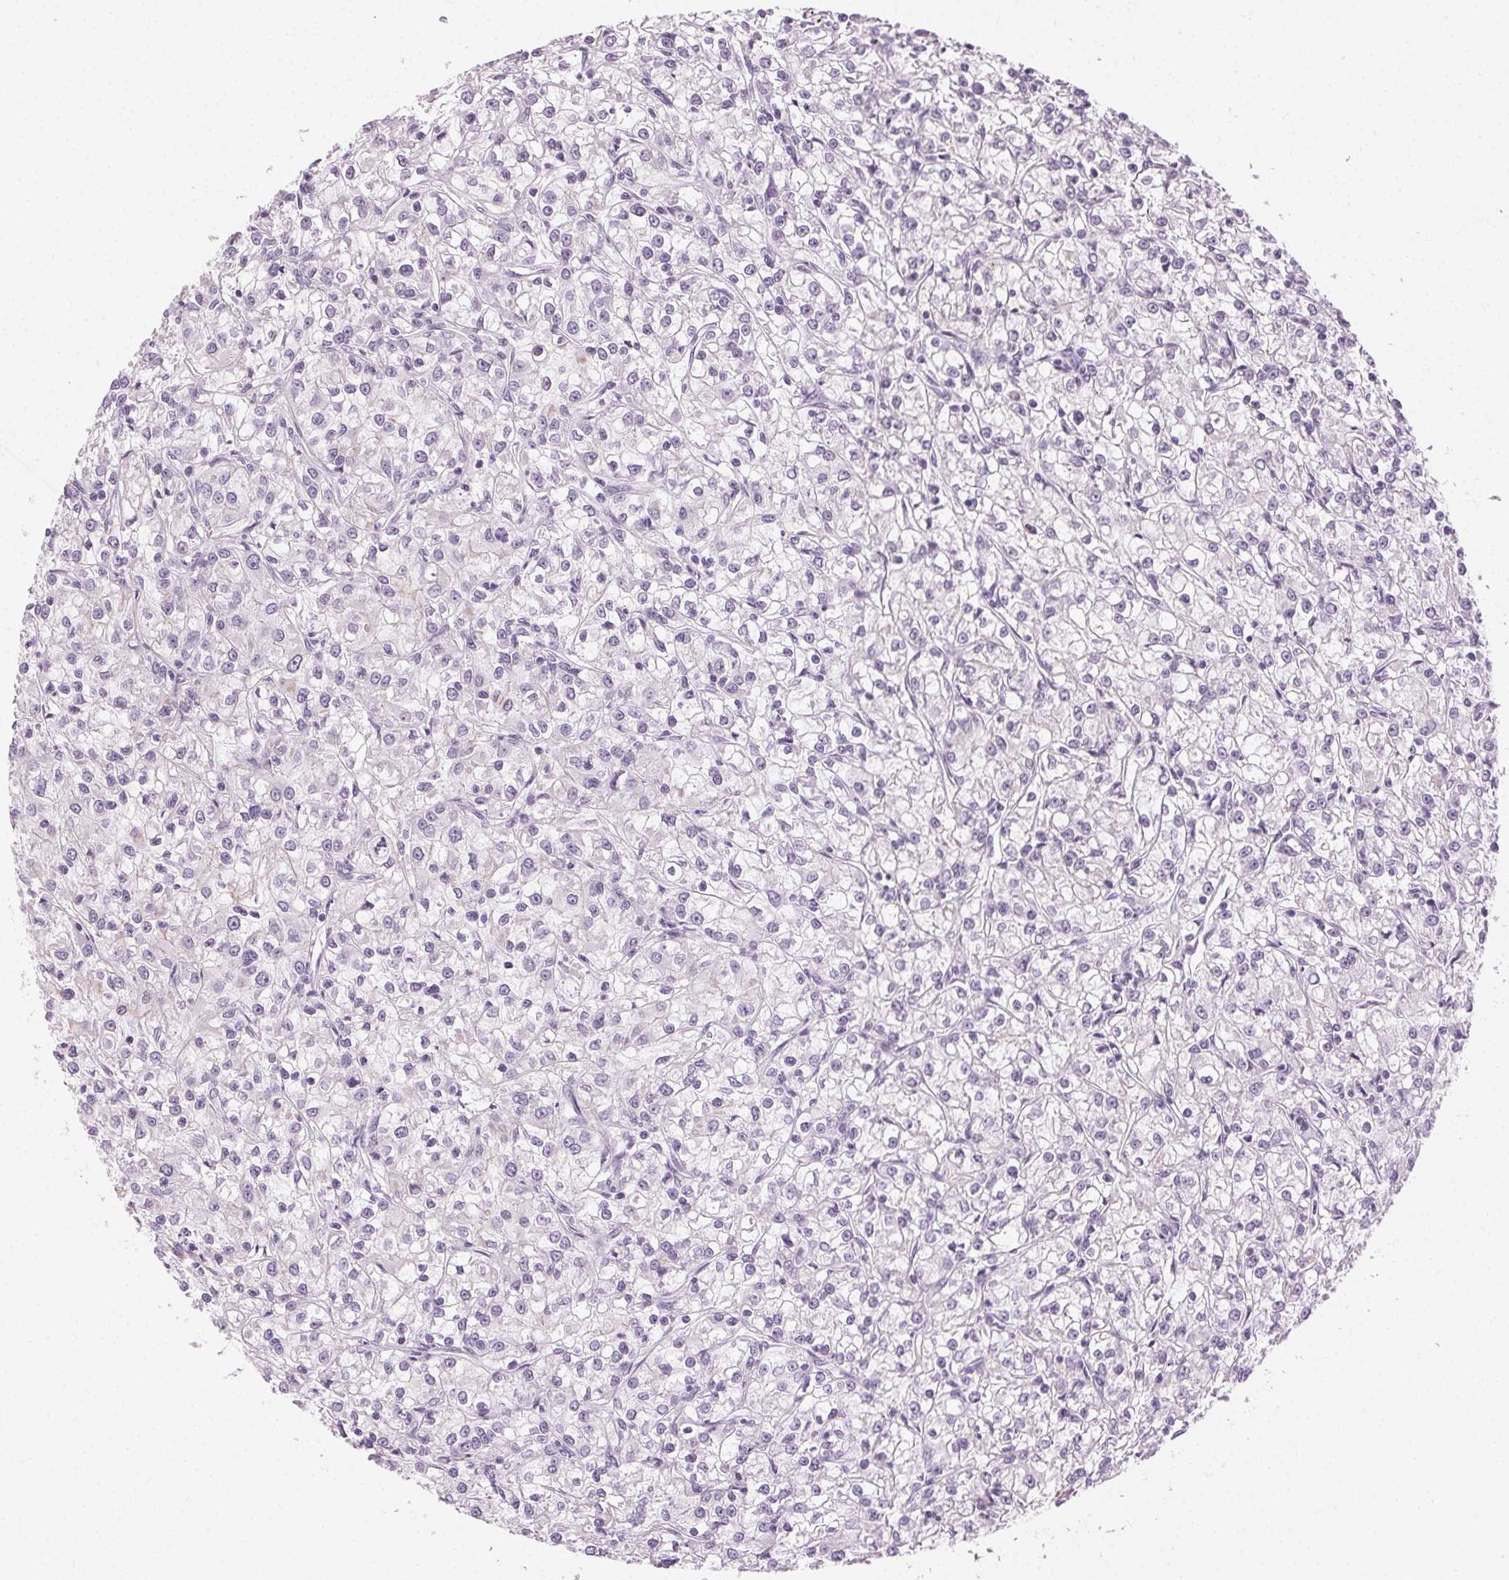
{"staining": {"intensity": "negative", "quantity": "none", "location": "none"}, "tissue": "renal cancer", "cell_type": "Tumor cells", "image_type": "cancer", "snomed": [{"axis": "morphology", "description": "Adenocarcinoma, NOS"}, {"axis": "topography", "description": "Kidney"}], "caption": "Immunohistochemistry (IHC) micrograph of neoplastic tissue: renal adenocarcinoma stained with DAB (3,3'-diaminobenzidine) displays no significant protein positivity in tumor cells.", "gene": "AIF1L", "patient": {"sex": "female", "age": 59}}